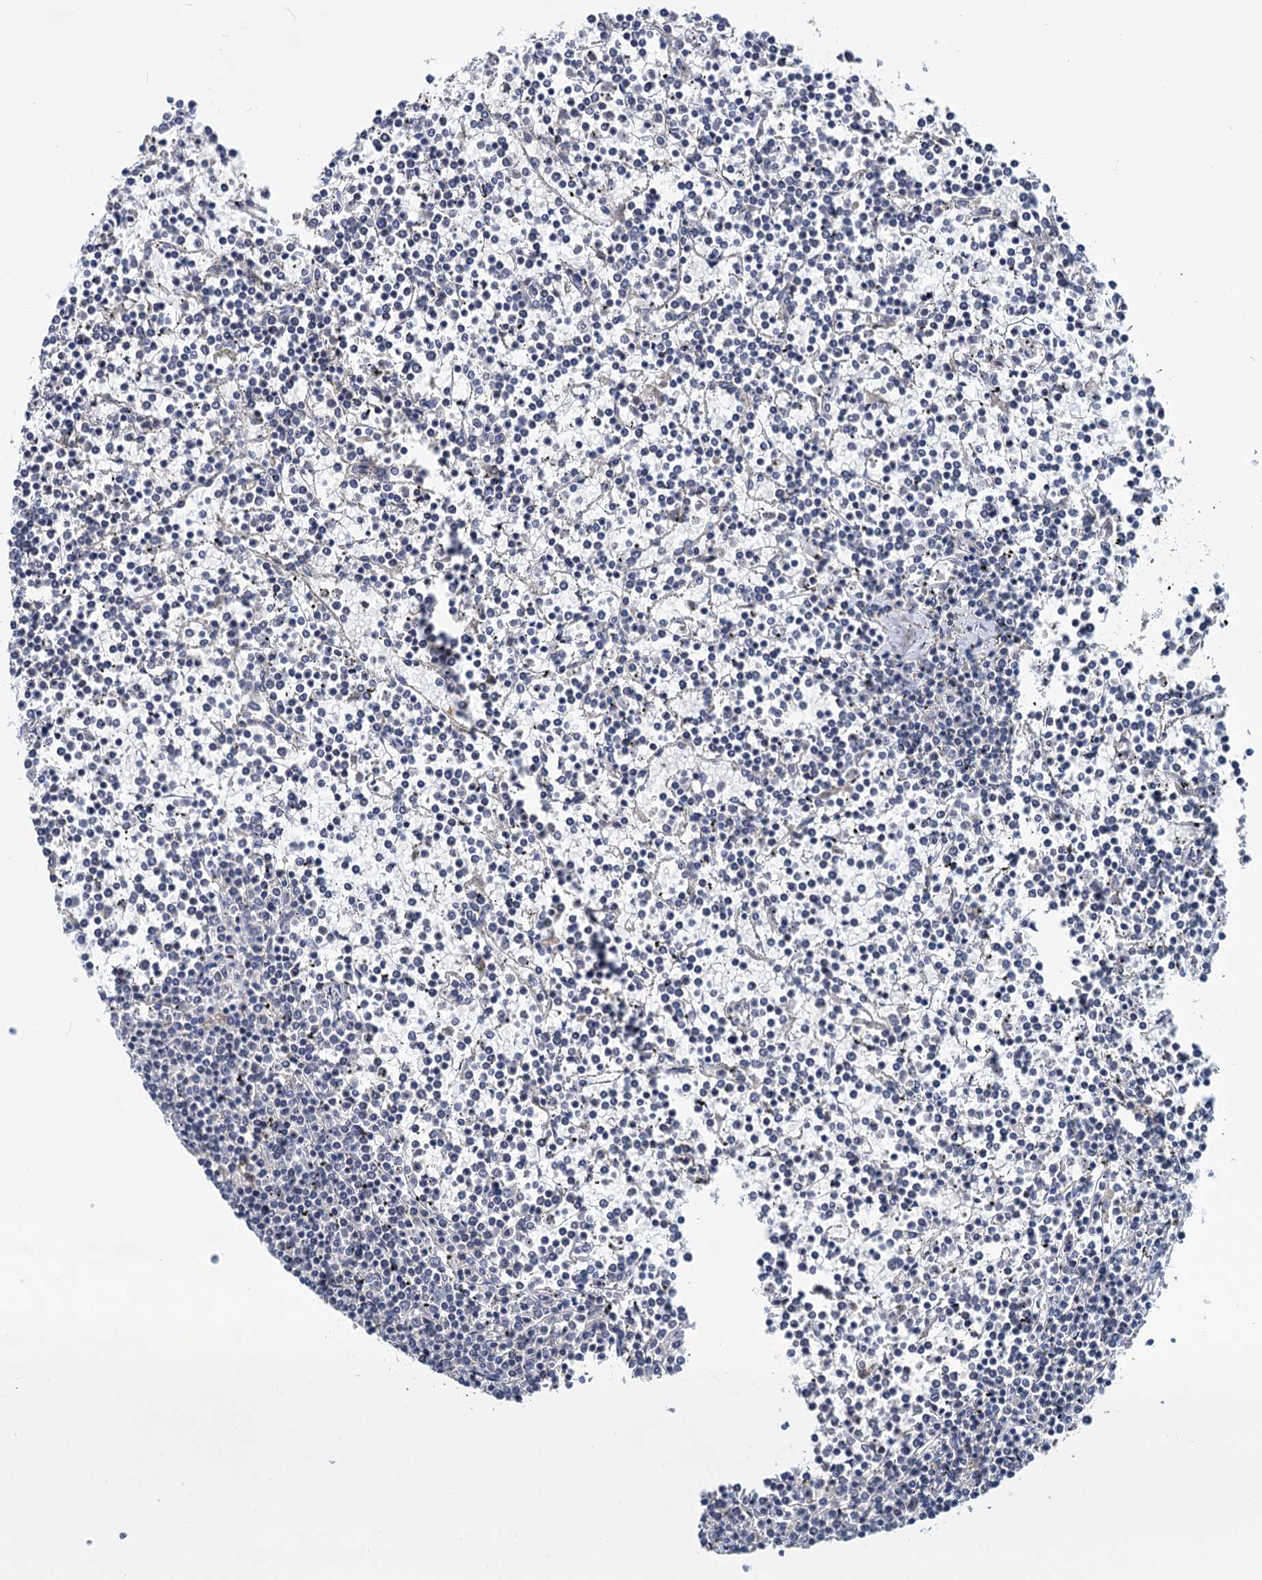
{"staining": {"intensity": "negative", "quantity": "none", "location": "none"}, "tissue": "lymphoma", "cell_type": "Tumor cells", "image_type": "cancer", "snomed": [{"axis": "morphology", "description": "Malignant lymphoma, non-Hodgkin's type, Low grade"}, {"axis": "topography", "description": "Spleen"}], "caption": "Image shows no protein staining in tumor cells of low-grade malignant lymphoma, non-Hodgkin's type tissue.", "gene": "ANKRD42", "patient": {"sex": "female", "age": 19}}